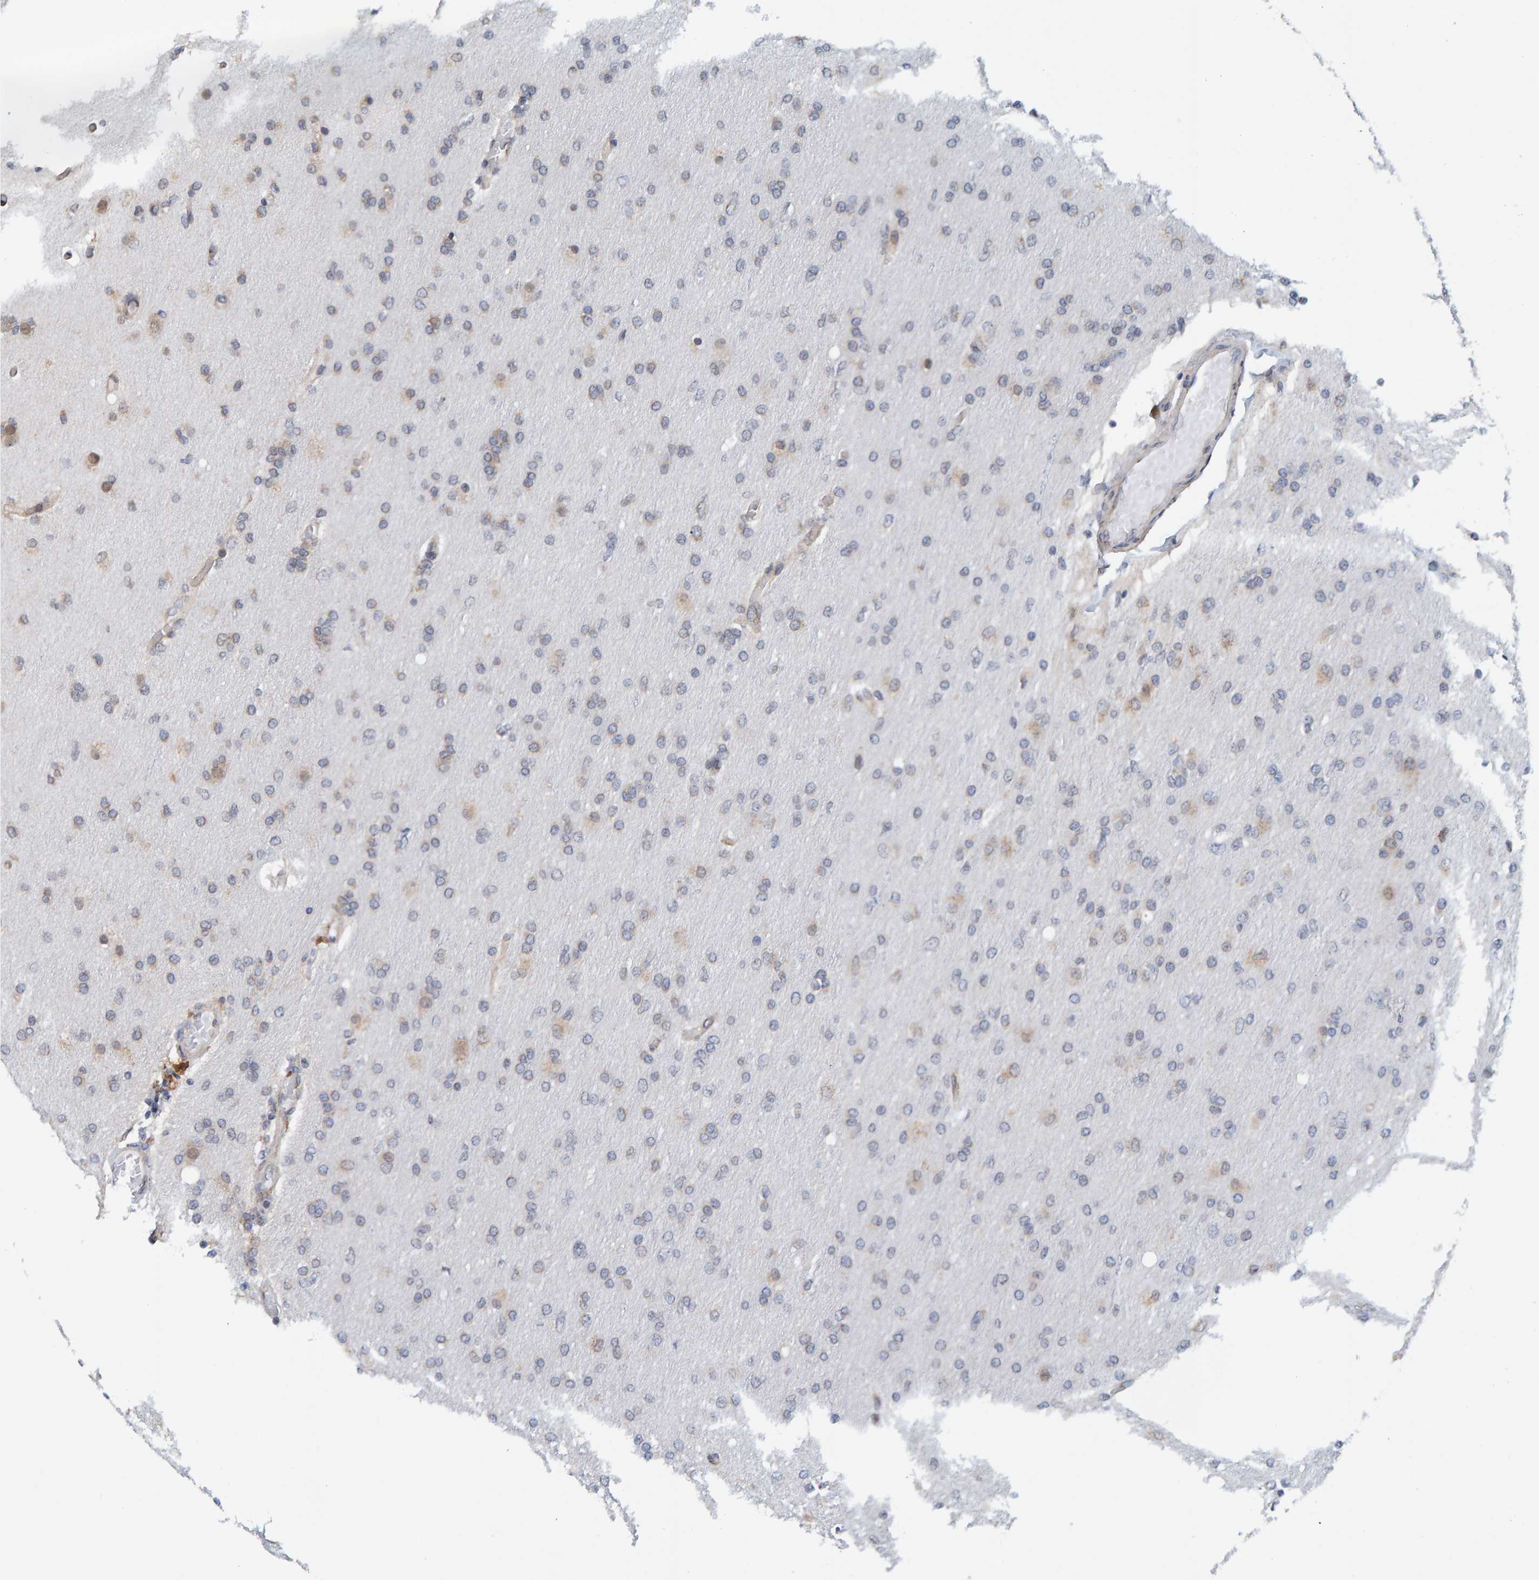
{"staining": {"intensity": "weak", "quantity": "<25%", "location": "cytoplasmic/membranous"}, "tissue": "glioma", "cell_type": "Tumor cells", "image_type": "cancer", "snomed": [{"axis": "morphology", "description": "Glioma, malignant, High grade"}, {"axis": "topography", "description": "Cerebral cortex"}], "caption": "Glioma was stained to show a protein in brown. There is no significant staining in tumor cells.", "gene": "SCRN2", "patient": {"sex": "female", "age": 36}}